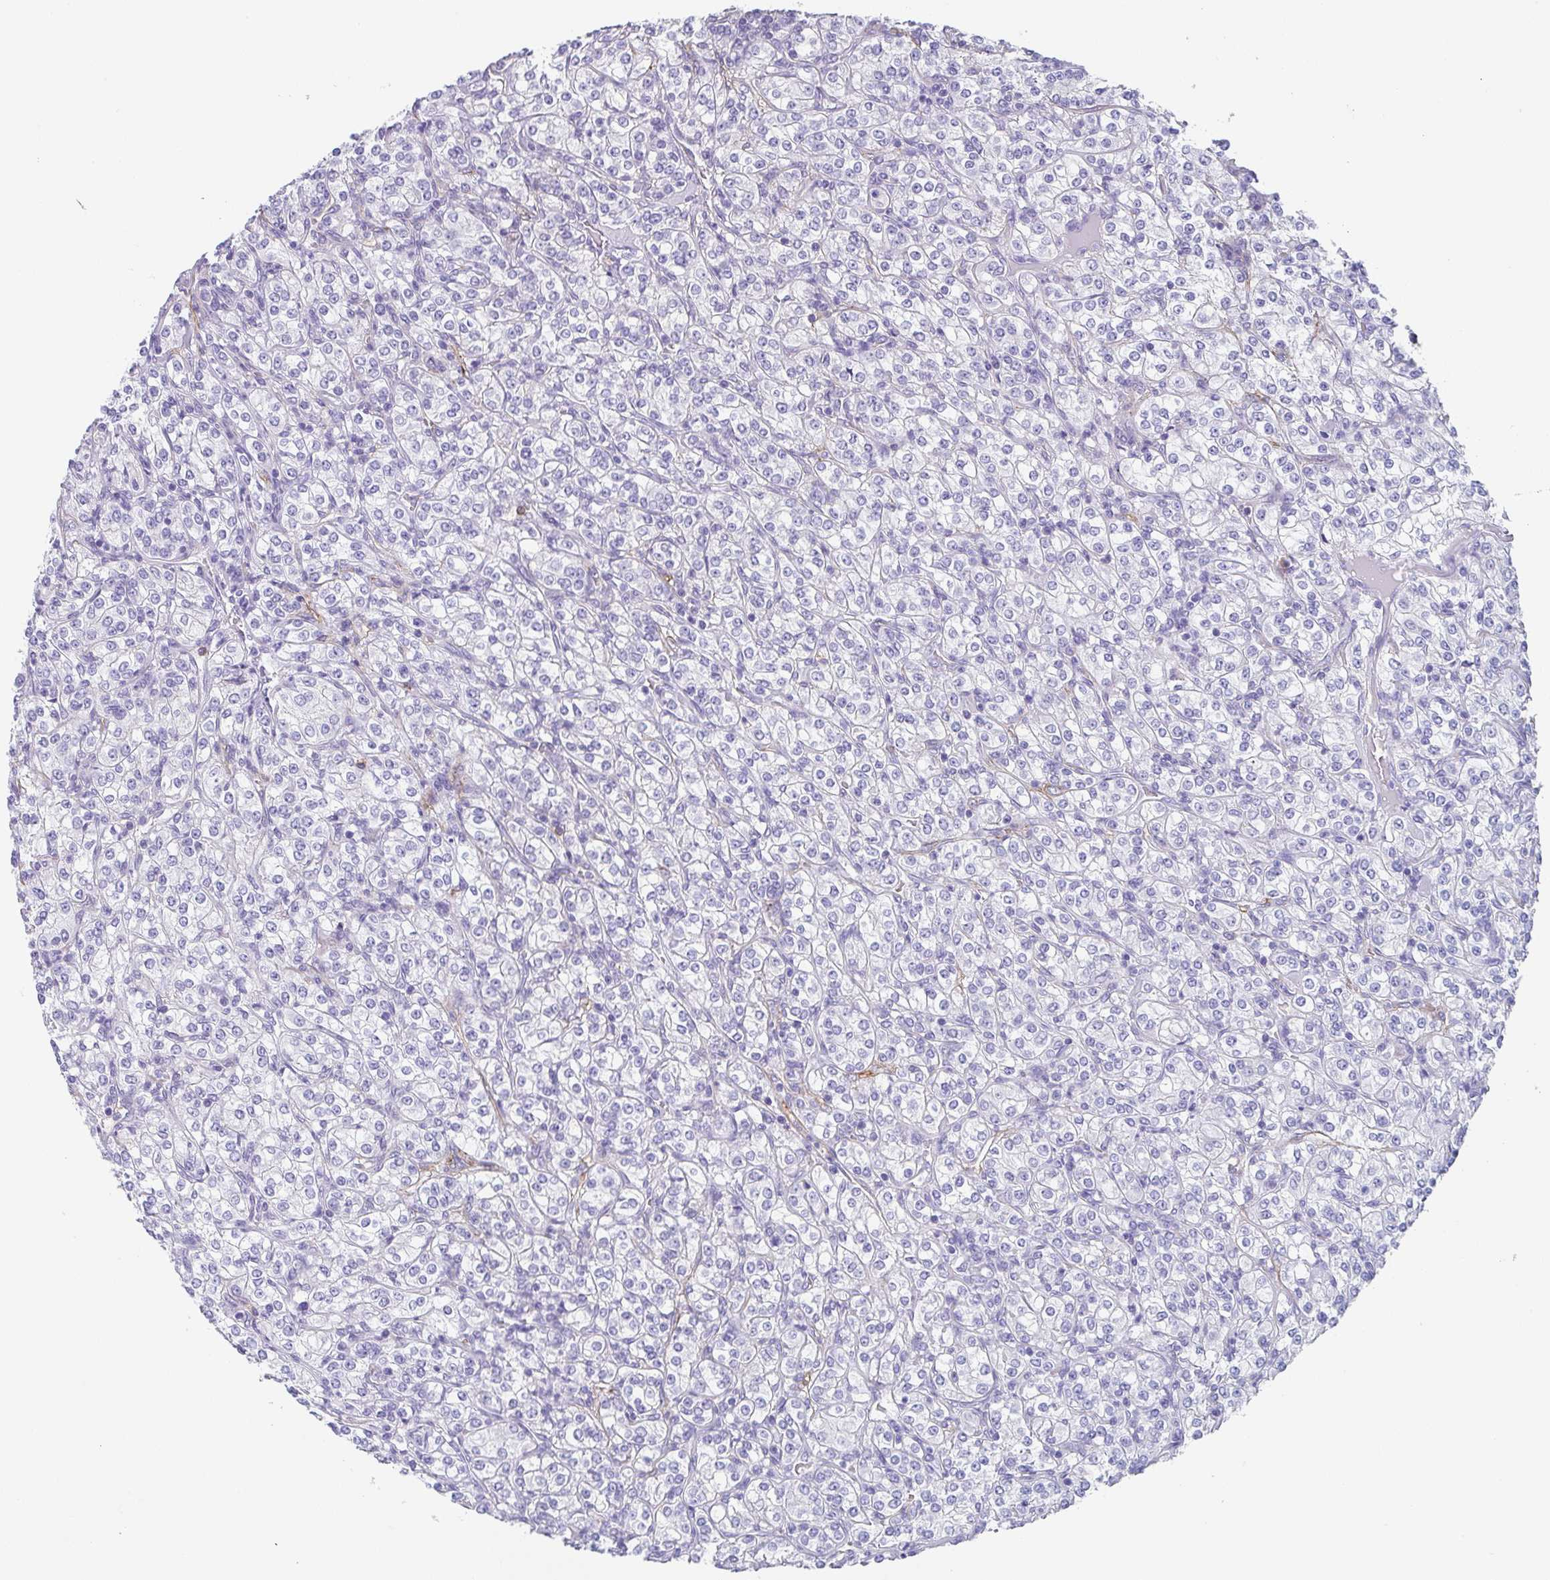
{"staining": {"intensity": "negative", "quantity": "none", "location": "none"}, "tissue": "renal cancer", "cell_type": "Tumor cells", "image_type": "cancer", "snomed": [{"axis": "morphology", "description": "Adenocarcinoma, NOS"}, {"axis": "topography", "description": "Kidney"}], "caption": "A histopathology image of renal cancer stained for a protein demonstrates no brown staining in tumor cells.", "gene": "DBN1", "patient": {"sex": "male", "age": 77}}